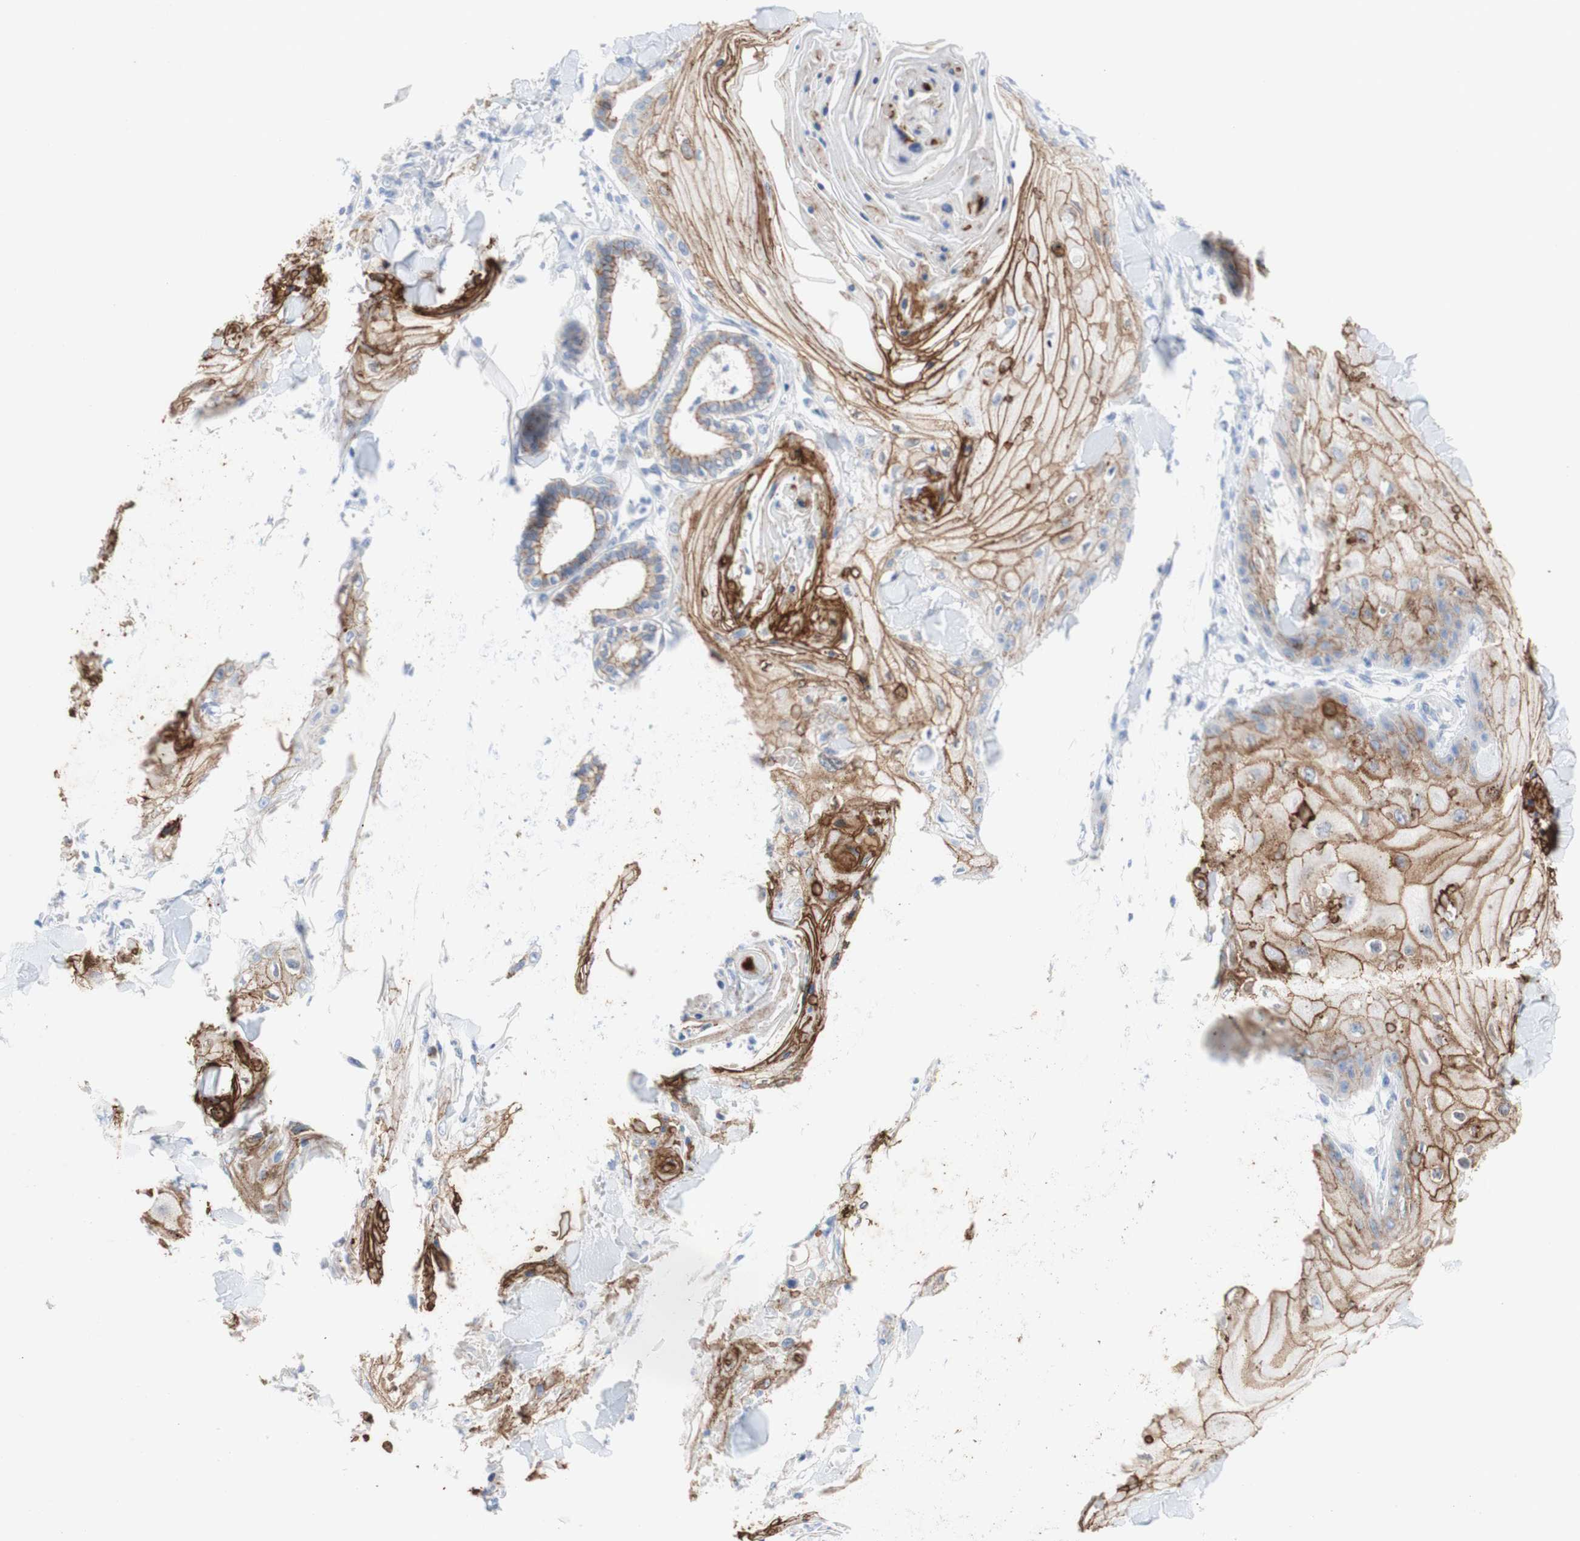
{"staining": {"intensity": "moderate", "quantity": ">75%", "location": "cytoplasmic/membranous"}, "tissue": "skin cancer", "cell_type": "Tumor cells", "image_type": "cancer", "snomed": [{"axis": "morphology", "description": "Squamous cell carcinoma, NOS"}, {"axis": "topography", "description": "Skin"}], "caption": "Immunohistochemistry photomicrograph of human squamous cell carcinoma (skin) stained for a protein (brown), which exhibits medium levels of moderate cytoplasmic/membranous positivity in about >75% of tumor cells.", "gene": "DSC2", "patient": {"sex": "male", "age": 74}}